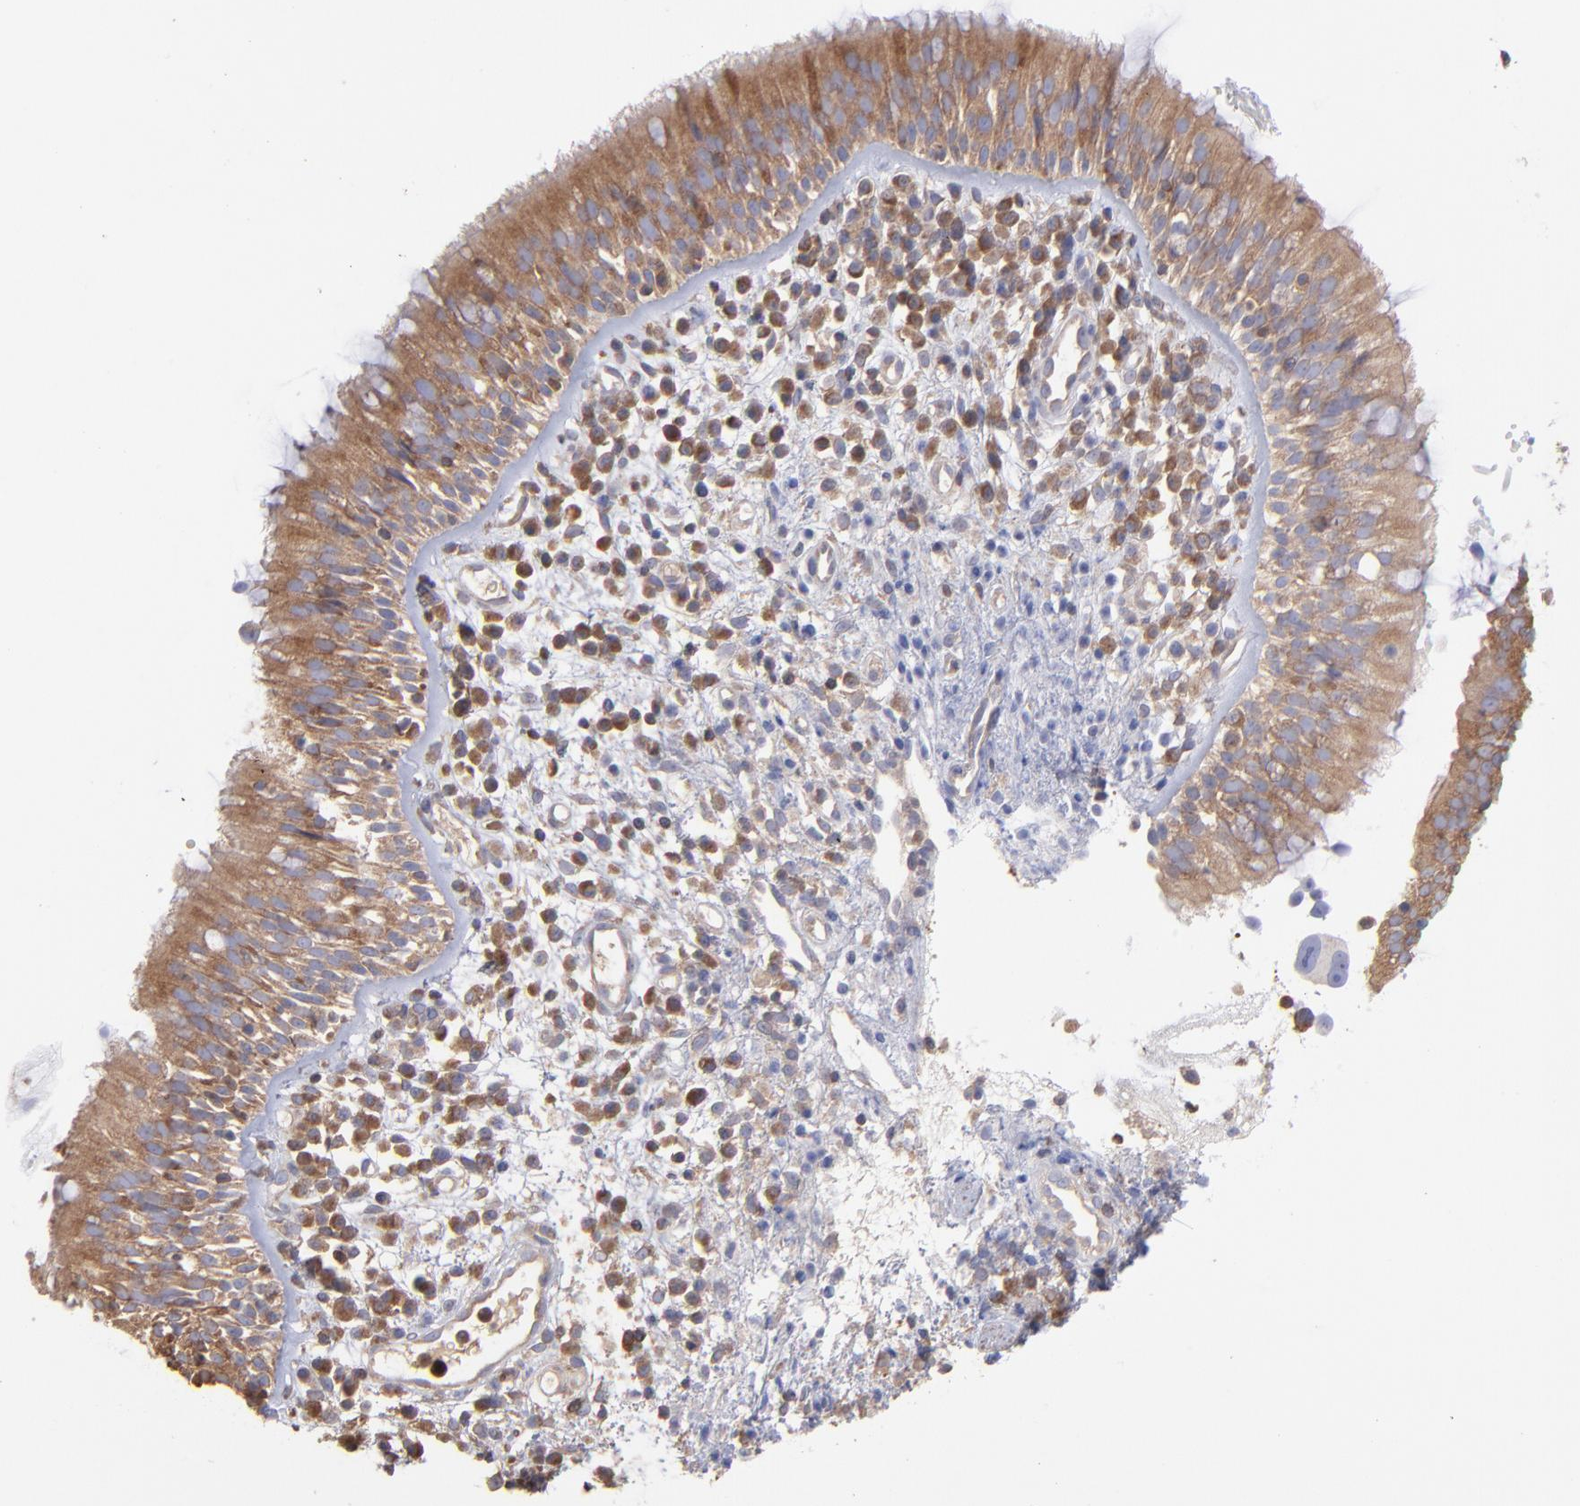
{"staining": {"intensity": "strong", "quantity": ">75%", "location": "cytoplasmic/membranous"}, "tissue": "nasopharynx", "cell_type": "Respiratory epithelial cells", "image_type": "normal", "snomed": [{"axis": "morphology", "description": "Normal tissue, NOS"}, {"axis": "morphology", "description": "Inflammation, NOS"}, {"axis": "morphology", "description": "Malignant melanoma, Metastatic site"}, {"axis": "topography", "description": "Nasopharynx"}], "caption": "Immunohistochemistry micrograph of unremarkable nasopharynx stained for a protein (brown), which shows high levels of strong cytoplasmic/membranous expression in about >75% of respiratory epithelial cells.", "gene": "MAP2K2", "patient": {"sex": "female", "age": 55}}